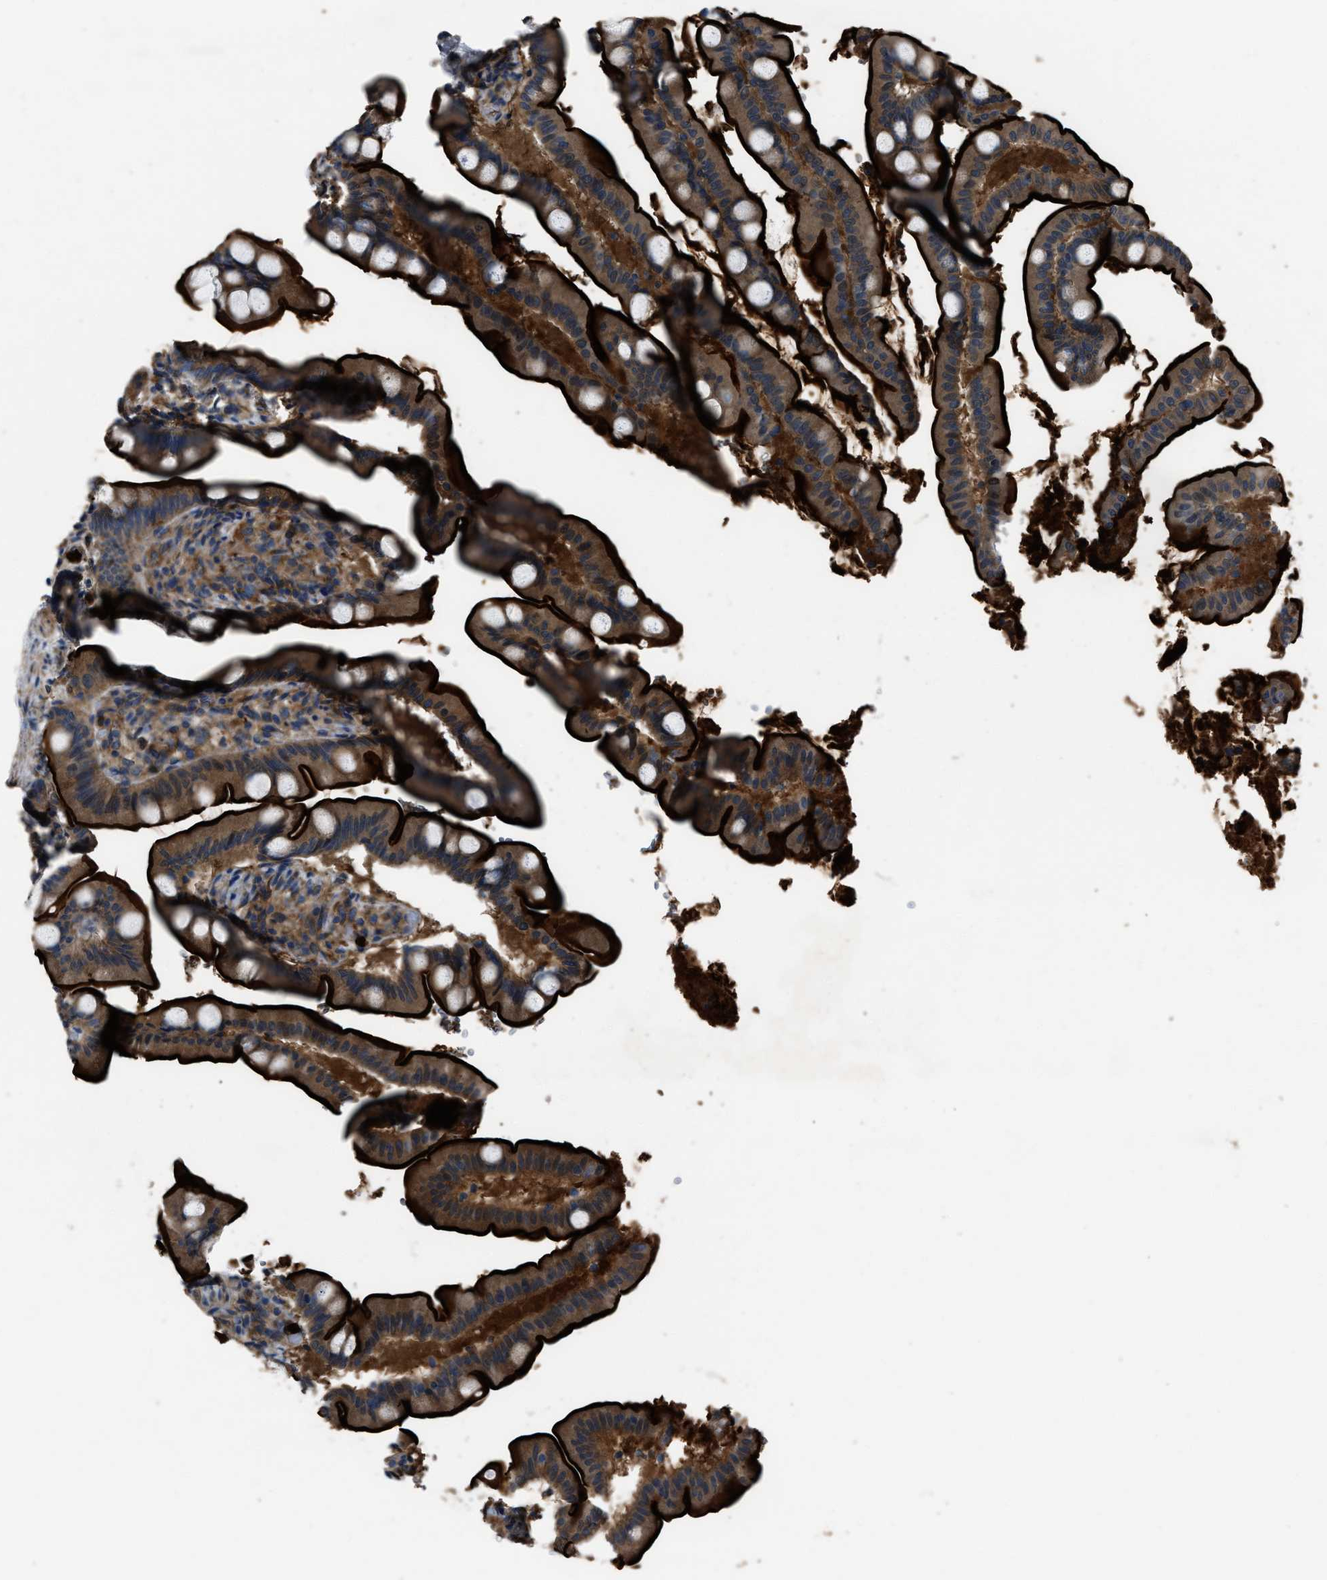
{"staining": {"intensity": "strong", "quantity": ">75%", "location": "cytoplasmic/membranous"}, "tissue": "small intestine", "cell_type": "Glandular cells", "image_type": "normal", "snomed": [{"axis": "morphology", "description": "Normal tissue, NOS"}, {"axis": "topography", "description": "Small intestine"}], "caption": "Protein staining of normal small intestine shows strong cytoplasmic/membranous staining in about >75% of glandular cells.", "gene": "ANGPT1", "patient": {"sex": "female", "age": 56}}